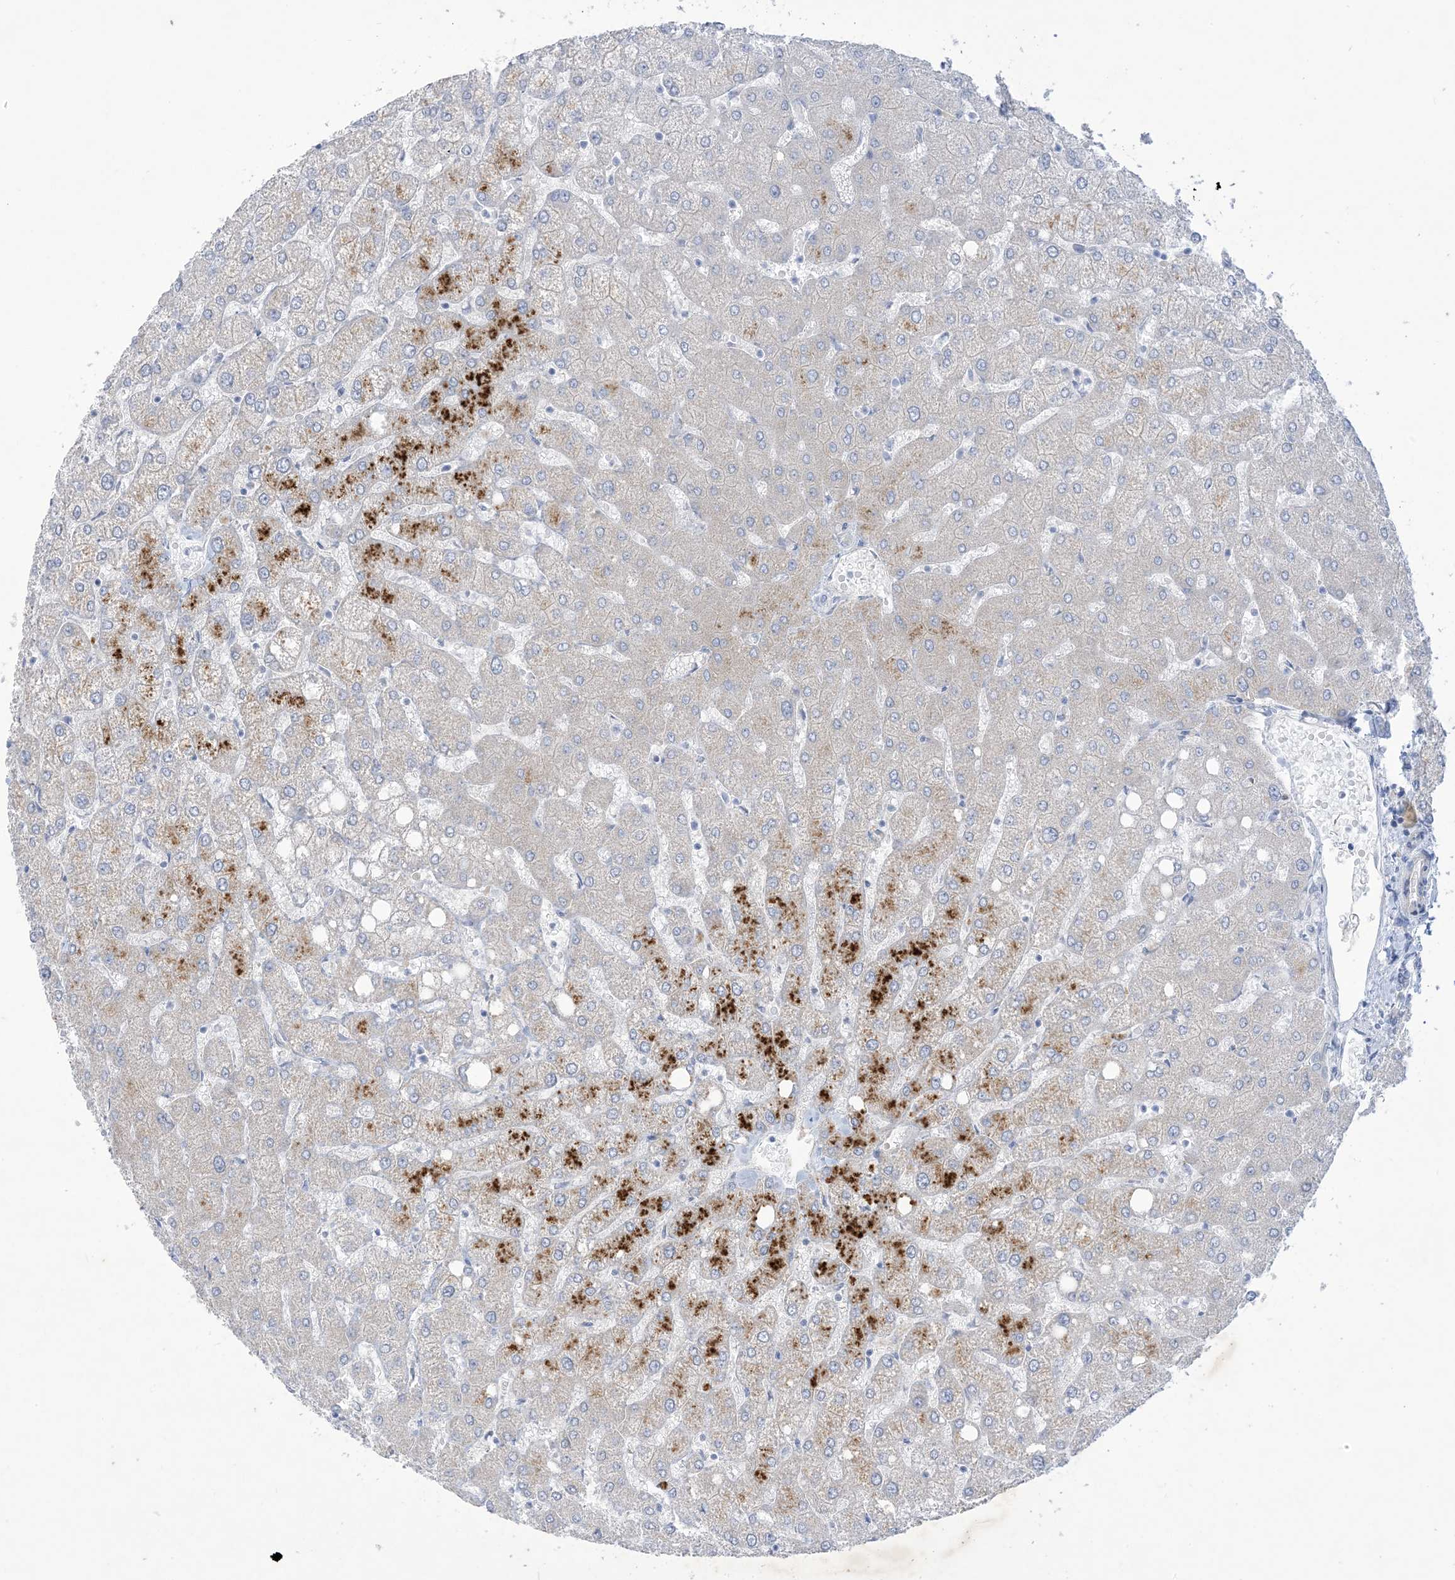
{"staining": {"intensity": "negative", "quantity": "none", "location": "none"}, "tissue": "liver", "cell_type": "Cholangiocytes", "image_type": "normal", "snomed": [{"axis": "morphology", "description": "Normal tissue, NOS"}, {"axis": "topography", "description": "Liver"}], "caption": "The immunohistochemistry (IHC) image has no significant positivity in cholangiocytes of liver. The staining was performed using DAB (3,3'-diaminobenzidine) to visualize the protein expression in brown, while the nuclei were stained in blue with hematoxylin (Magnification: 20x).", "gene": "B3GNT7", "patient": {"sex": "female", "age": 54}}